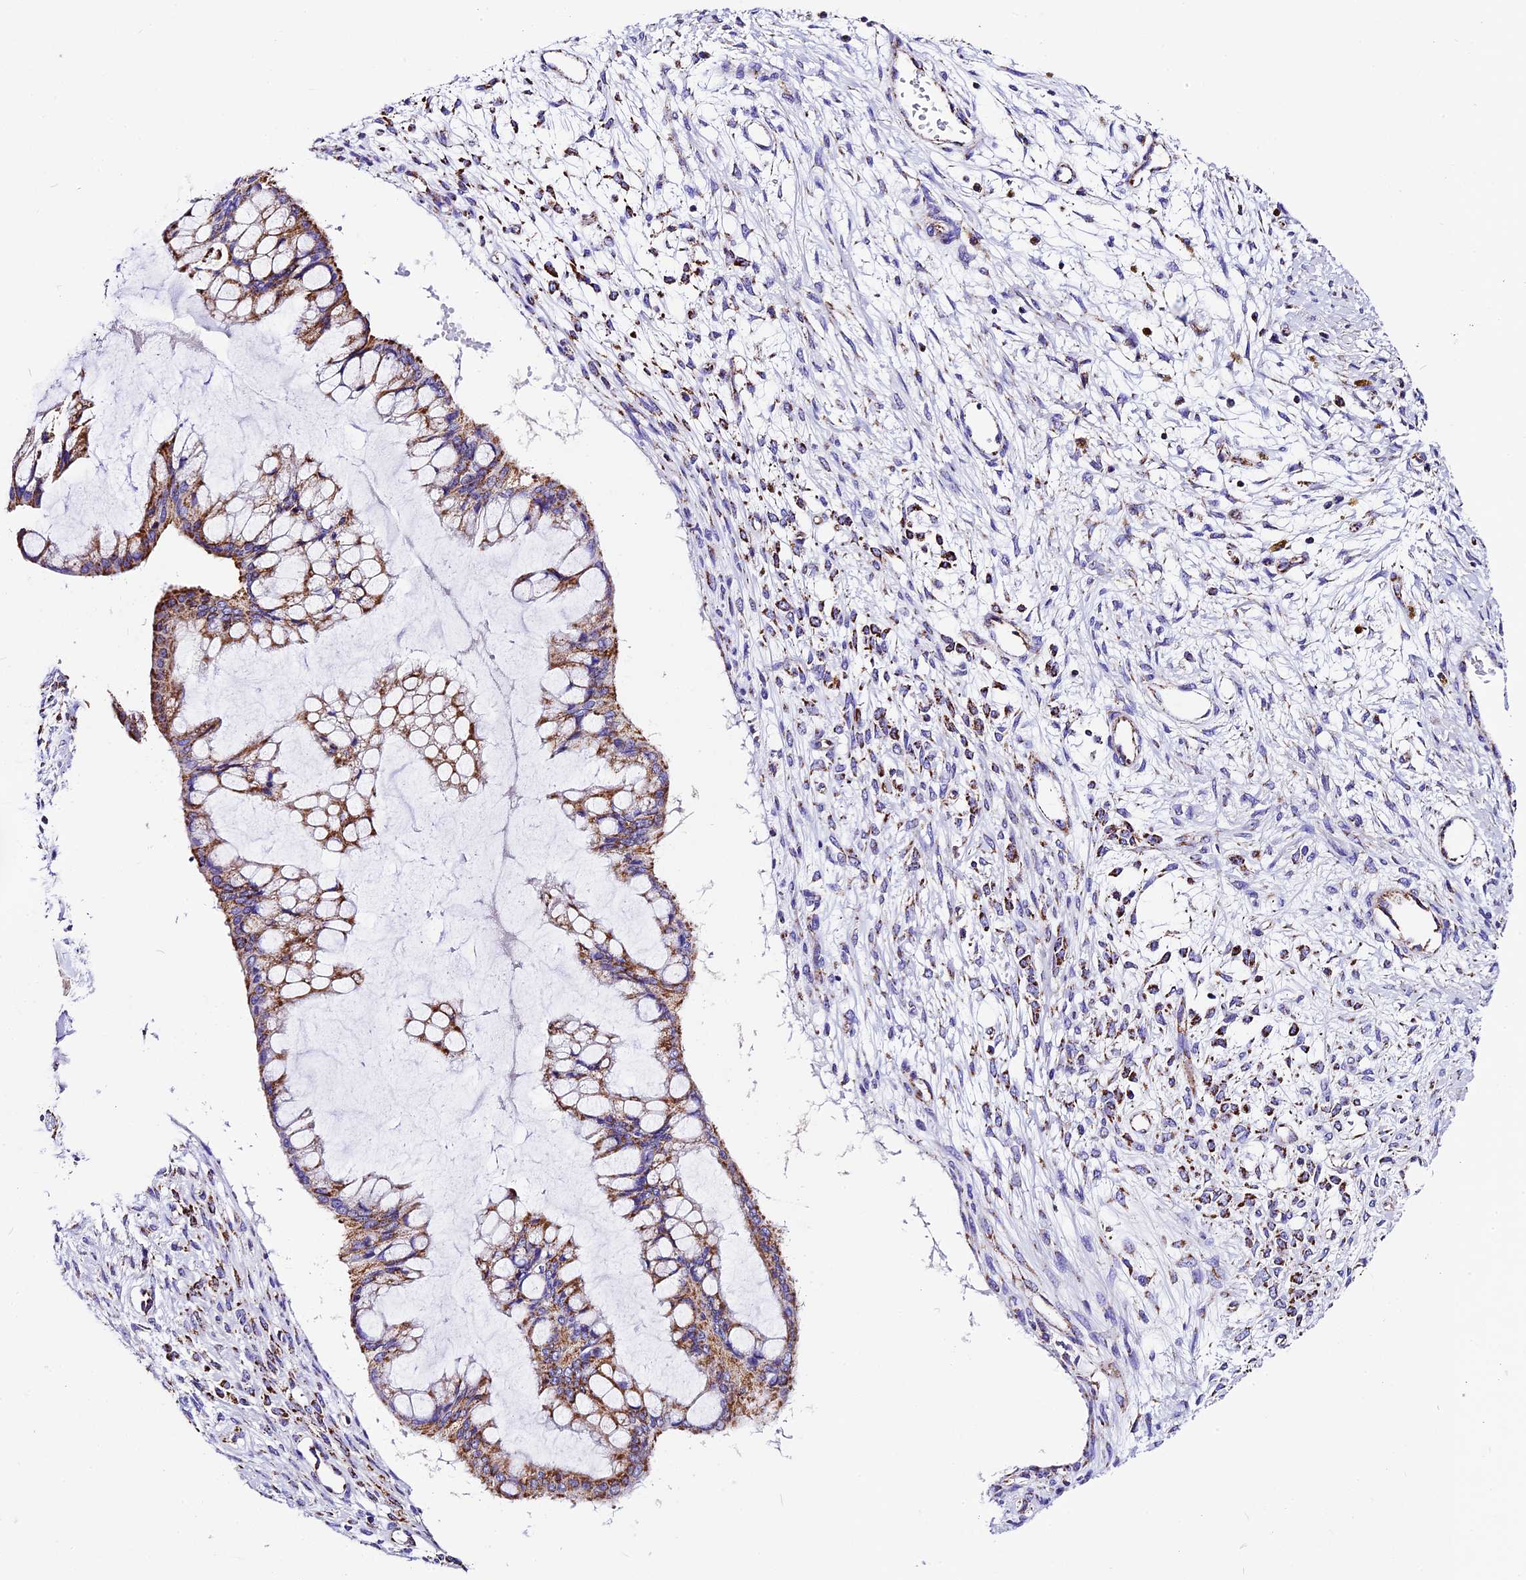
{"staining": {"intensity": "moderate", "quantity": ">75%", "location": "cytoplasmic/membranous"}, "tissue": "ovarian cancer", "cell_type": "Tumor cells", "image_type": "cancer", "snomed": [{"axis": "morphology", "description": "Cystadenocarcinoma, mucinous, NOS"}, {"axis": "topography", "description": "Ovary"}], "caption": "There is medium levels of moderate cytoplasmic/membranous expression in tumor cells of ovarian cancer, as demonstrated by immunohistochemical staining (brown color).", "gene": "DCAF5", "patient": {"sex": "female", "age": 73}}